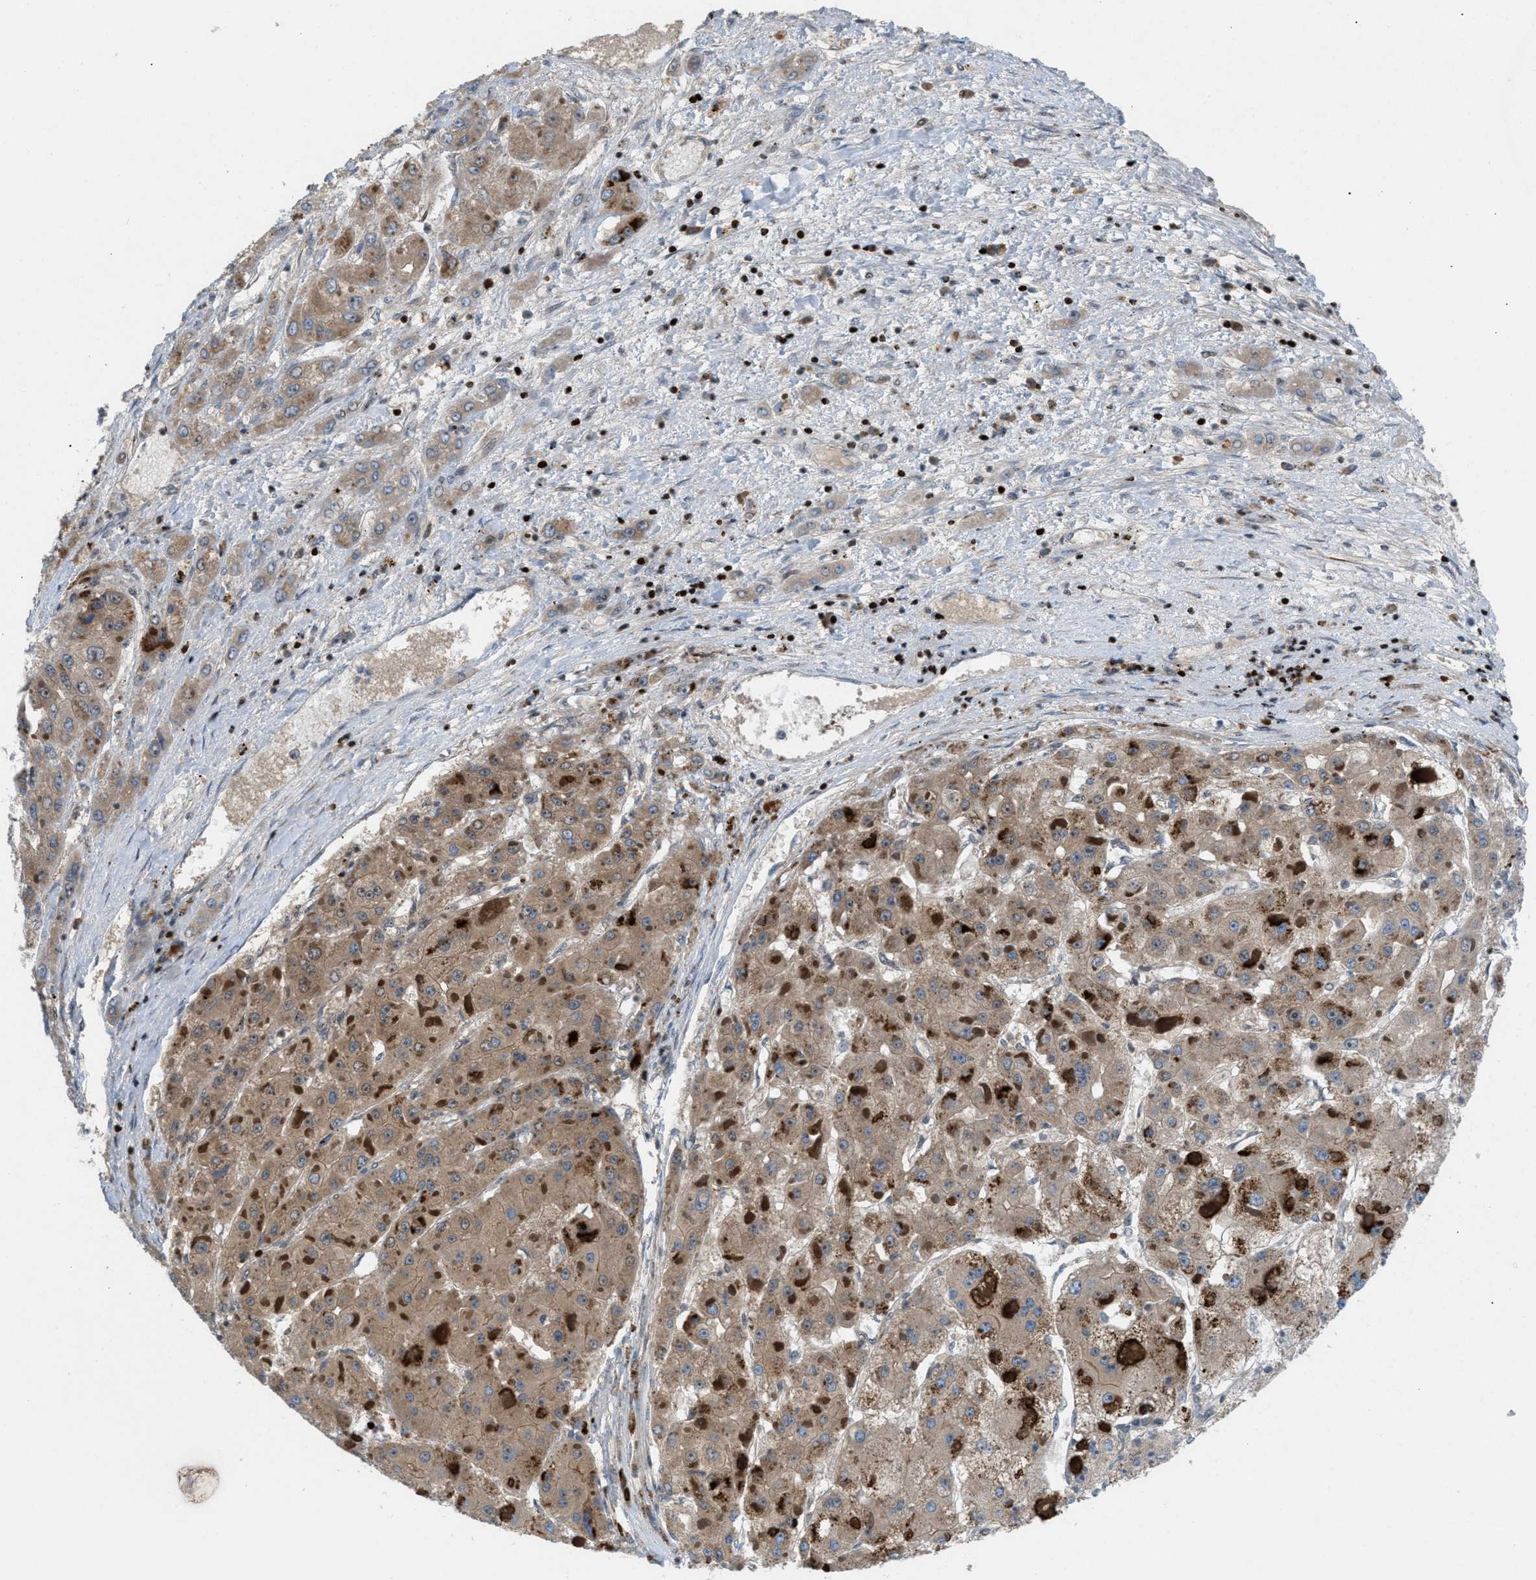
{"staining": {"intensity": "weak", "quantity": ">75%", "location": "cytoplasmic/membranous"}, "tissue": "liver cancer", "cell_type": "Tumor cells", "image_type": "cancer", "snomed": [{"axis": "morphology", "description": "Carcinoma, Hepatocellular, NOS"}, {"axis": "topography", "description": "Liver"}], "caption": "This image displays immunohistochemistry (IHC) staining of liver hepatocellular carcinoma, with low weak cytoplasmic/membranous expression in approximately >75% of tumor cells.", "gene": "ZNF276", "patient": {"sex": "female", "age": 73}}